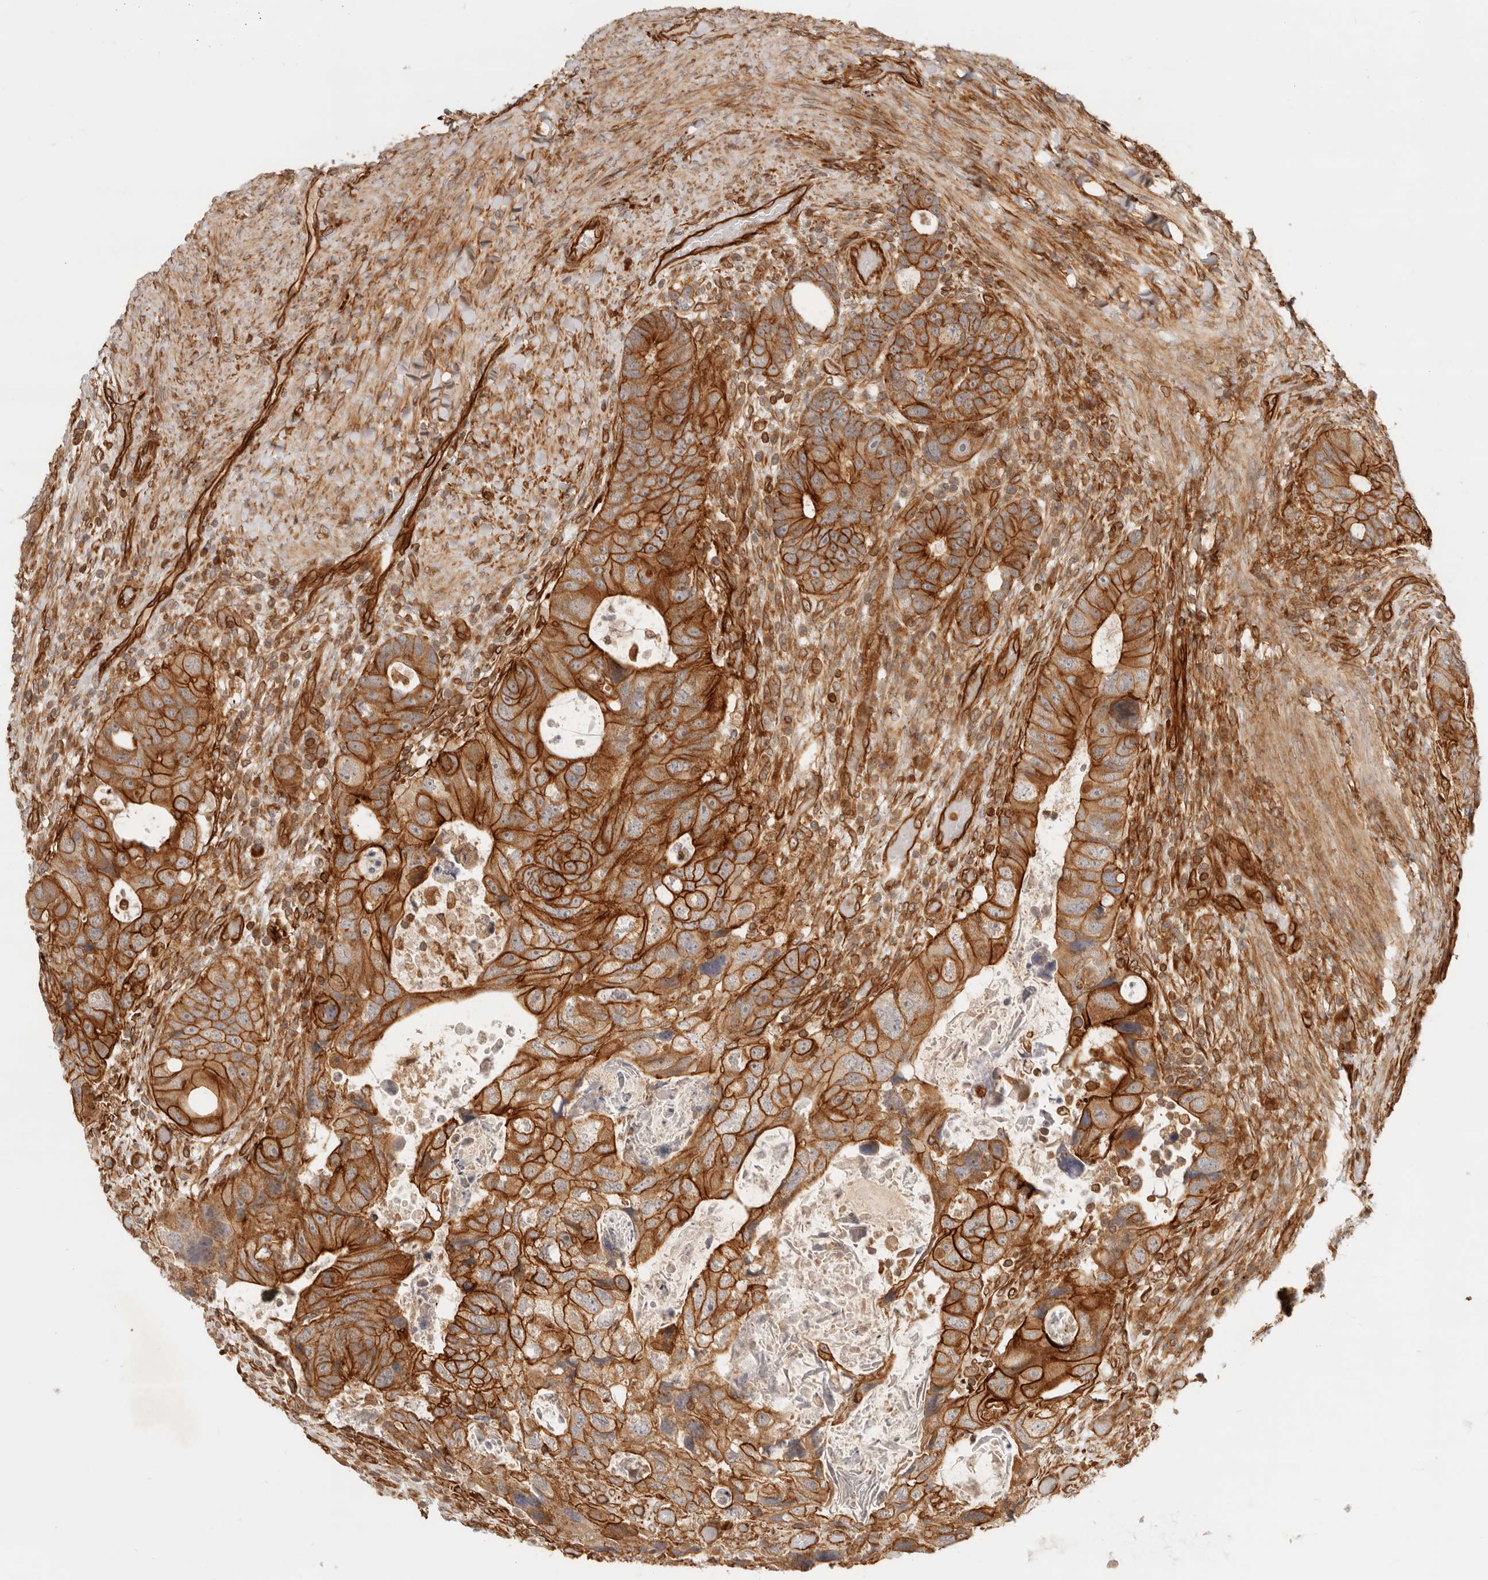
{"staining": {"intensity": "strong", "quantity": ">75%", "location": "cytoplasmic/membranous"}, "tissue": "colorectal cancer", "cell_type": "Tumor cells", "image_type": "cancer", "snomed": [{"axis": "morphology", "description": "Adenocarcinoma, NOS"}, {"axis": "topography", "description": "Rectum"}], "caption": "This is a histology image of IHC staining of adenocarcinoma (colorectal), which shows strong positivity in the cytoplasmic/membranous of tumor cells.", "gene": "UFSP1", "patient": {"sex": "male", "age": 59}}